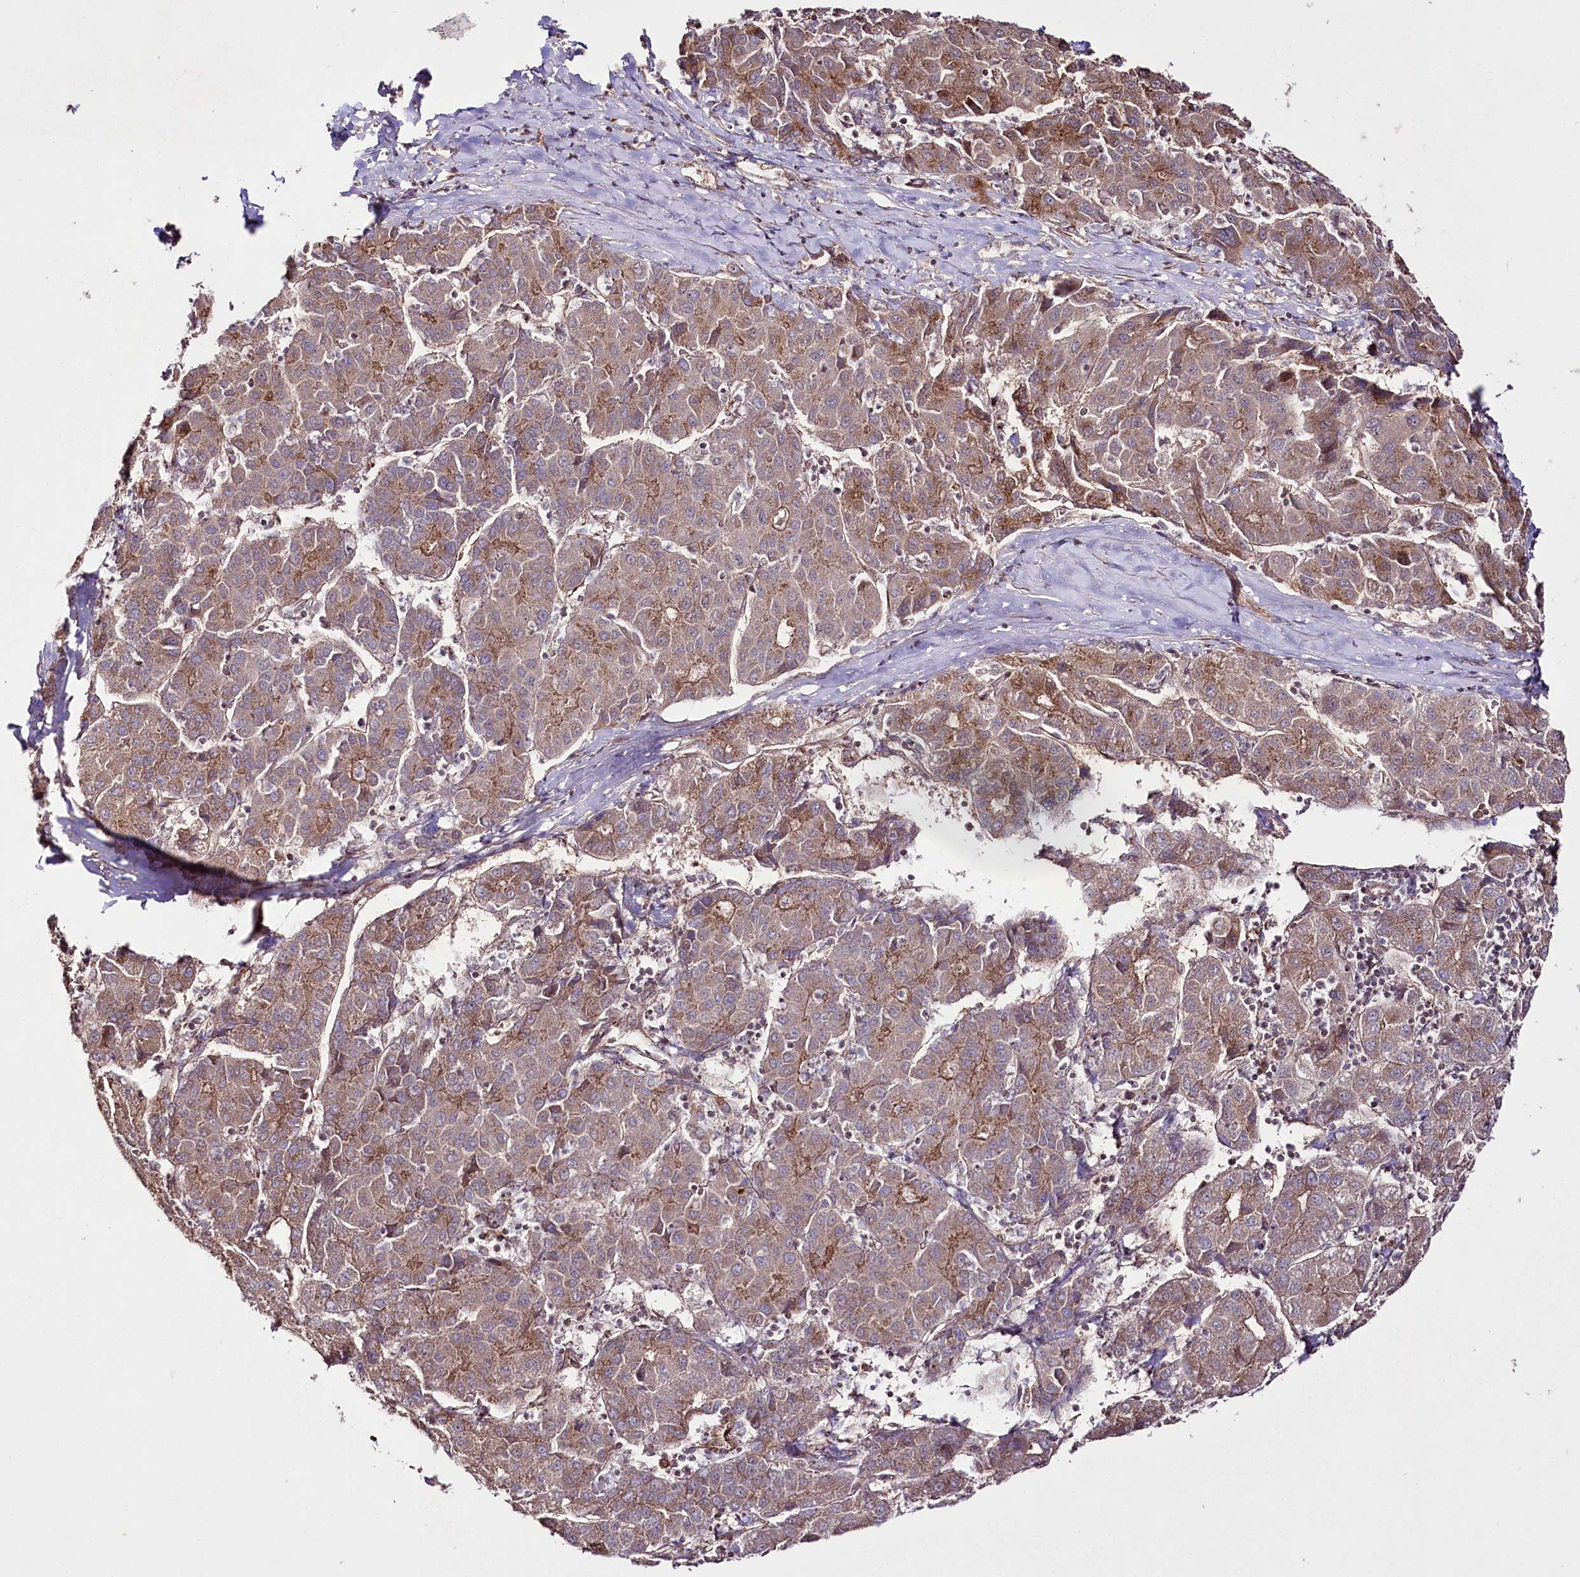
{"staining": {"intensity": "moderate", "quantity": "25%-75%", "location": "cytoplasmic/membranous"}, "tissue": "liver cancer", "cell_type": "Tumor cells", "image_type": "cancer", "snomed": [{"axis": "morphology", "description": "Carcinoma, Hepatocellular, NOS"}, {"axis": "topography", "description": "Liver"}], "caption": "Tumor cells reveal moderate cytoplasmic/membranous positivity in about 25%-75% of cells in hepatocellular carcinoma (liver).", "gene": "REXO2", "patient": {"sex": "male", "age": 65}}